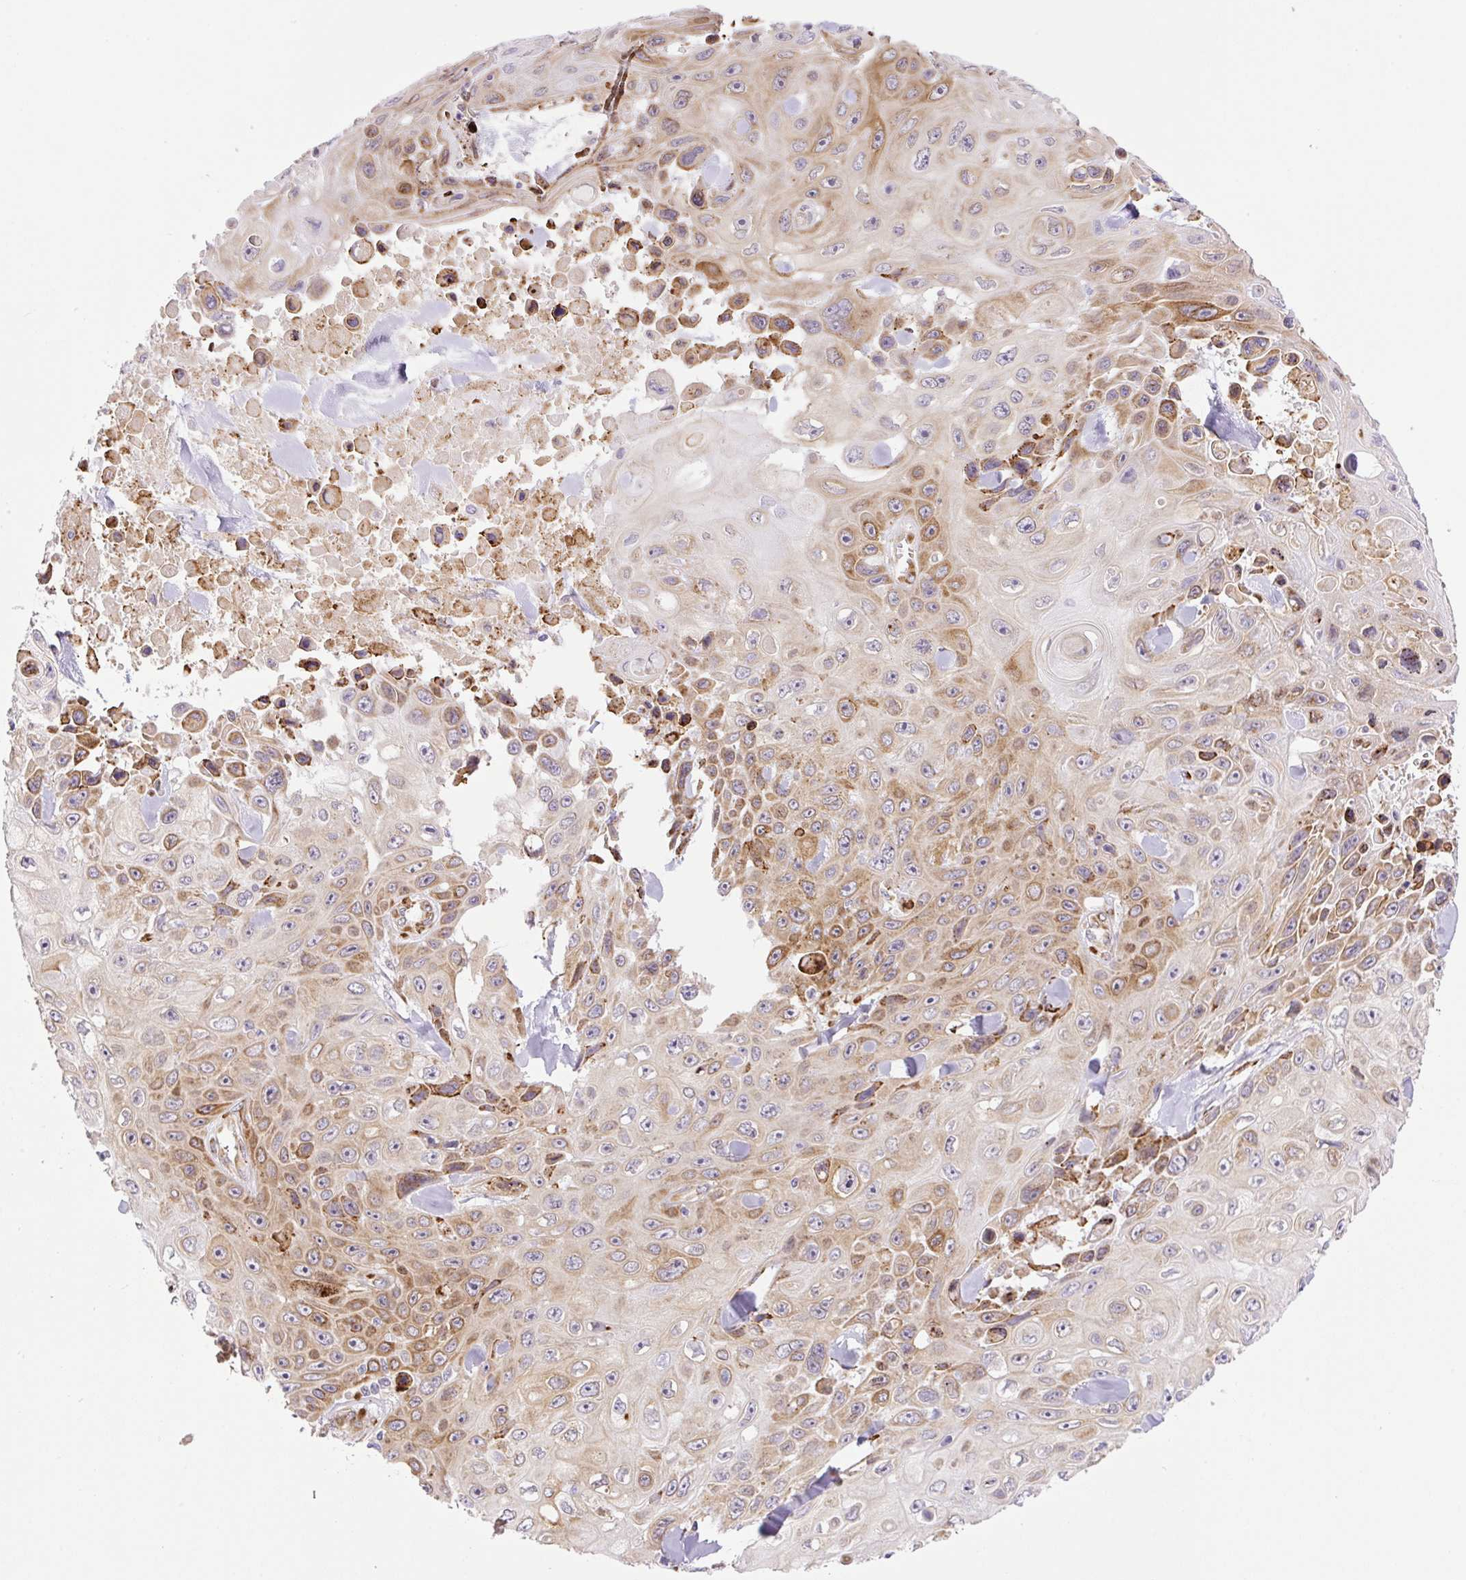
{"staining": {"intensity": "moderate", "quantity": "25%-75%", "location": "cytoplasmic/membranous"}, "tissue": "skin cancer", "cell_type": "Tumor cells", "image_type": "cancer", "snomed": [{"axis": "morphology", "description": "Squamous cell carcinoma, NOS"}, {"axis": "topography", "description": "Skin"}], "caption": "There is medium levels of moderate cytoplasmic/membranous staining in tumor cells of skin cancer (squamous cell carcinoma), as demonstrated by immunohistochemical staining (brown color).", "gene": "RAB30", "patient": {"sex": "male", "age": 82}}